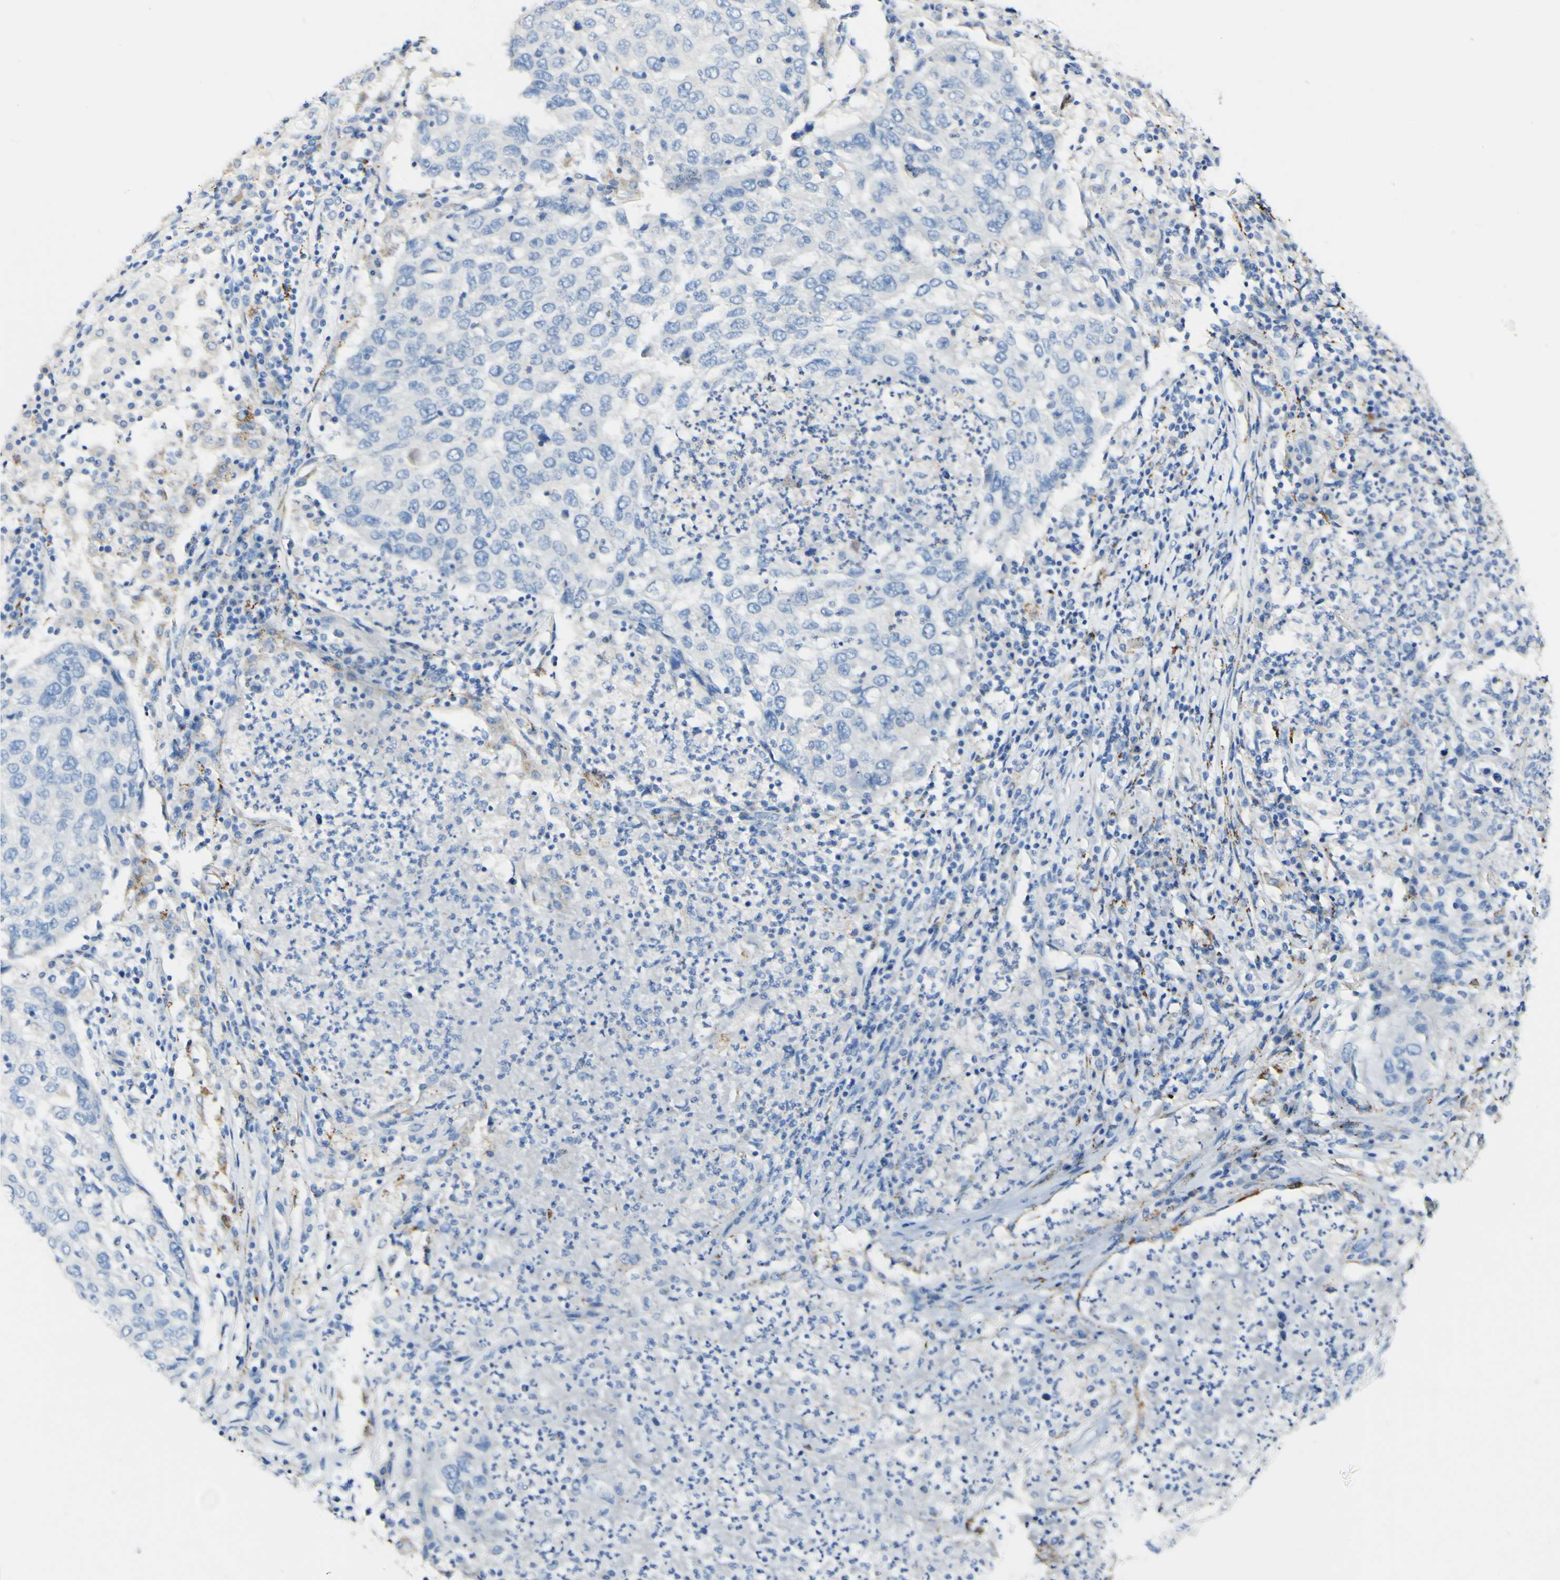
{"staining": {"intensity": "negative", "quantity": "none", "location": "none"}, "tissue": "lung cancer", "cell_type": "Tumor cells", "image_type": "cancer", "snomed": [{"axis": "morphology", "description": "Squamous cell carcinoma, NOS"}, {"axis": "topography", "description": "Lung"}], "caption": "This is a micrograph of IHC staining of lung cancer (squamous cell carcinoma), which shows no positivity in tumor cells.", "gene": "FGF4", "patient": {"sex": "female", "age": 63}}